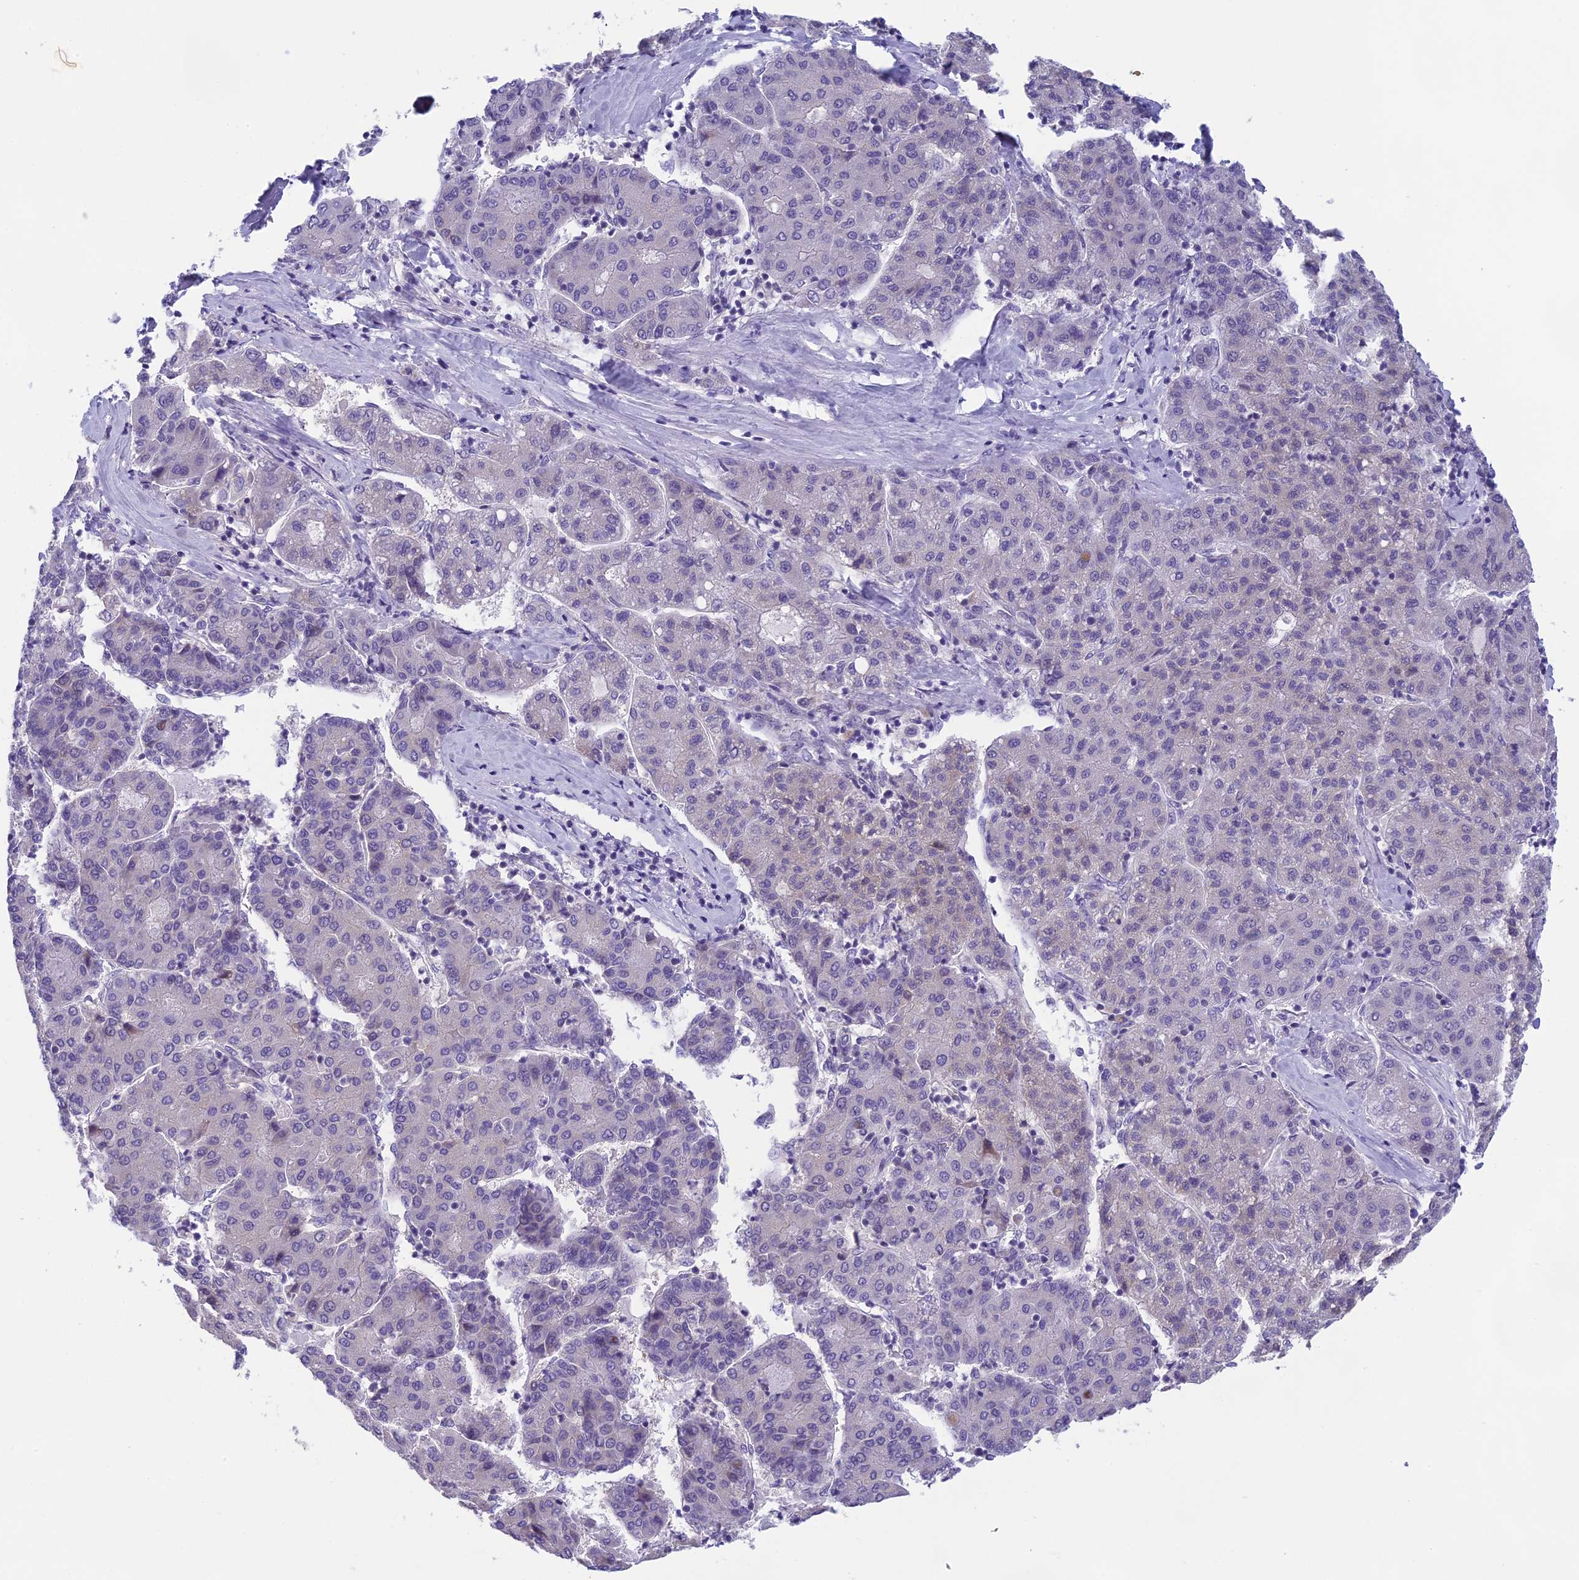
{"staining": {"intensity": "negative", "quantity": "none", "location": "none"}, "tissue": "liver cancer", "cell_type": "Tumor cells", "image_type": "cancer", "snomed": [{"axis": "morphology", "description": "Carcinoma, Hepatocellular, NOS"}, {"axis": "topography", "description": "Liver"}], "caption": "Immunohistochemistry (IHC) of human hepatocellular carcinoma (liver) reveals no staining in tumor cells.", "gene": "ARHGEF37", "patient": {"sex": "male", "age": 65}}